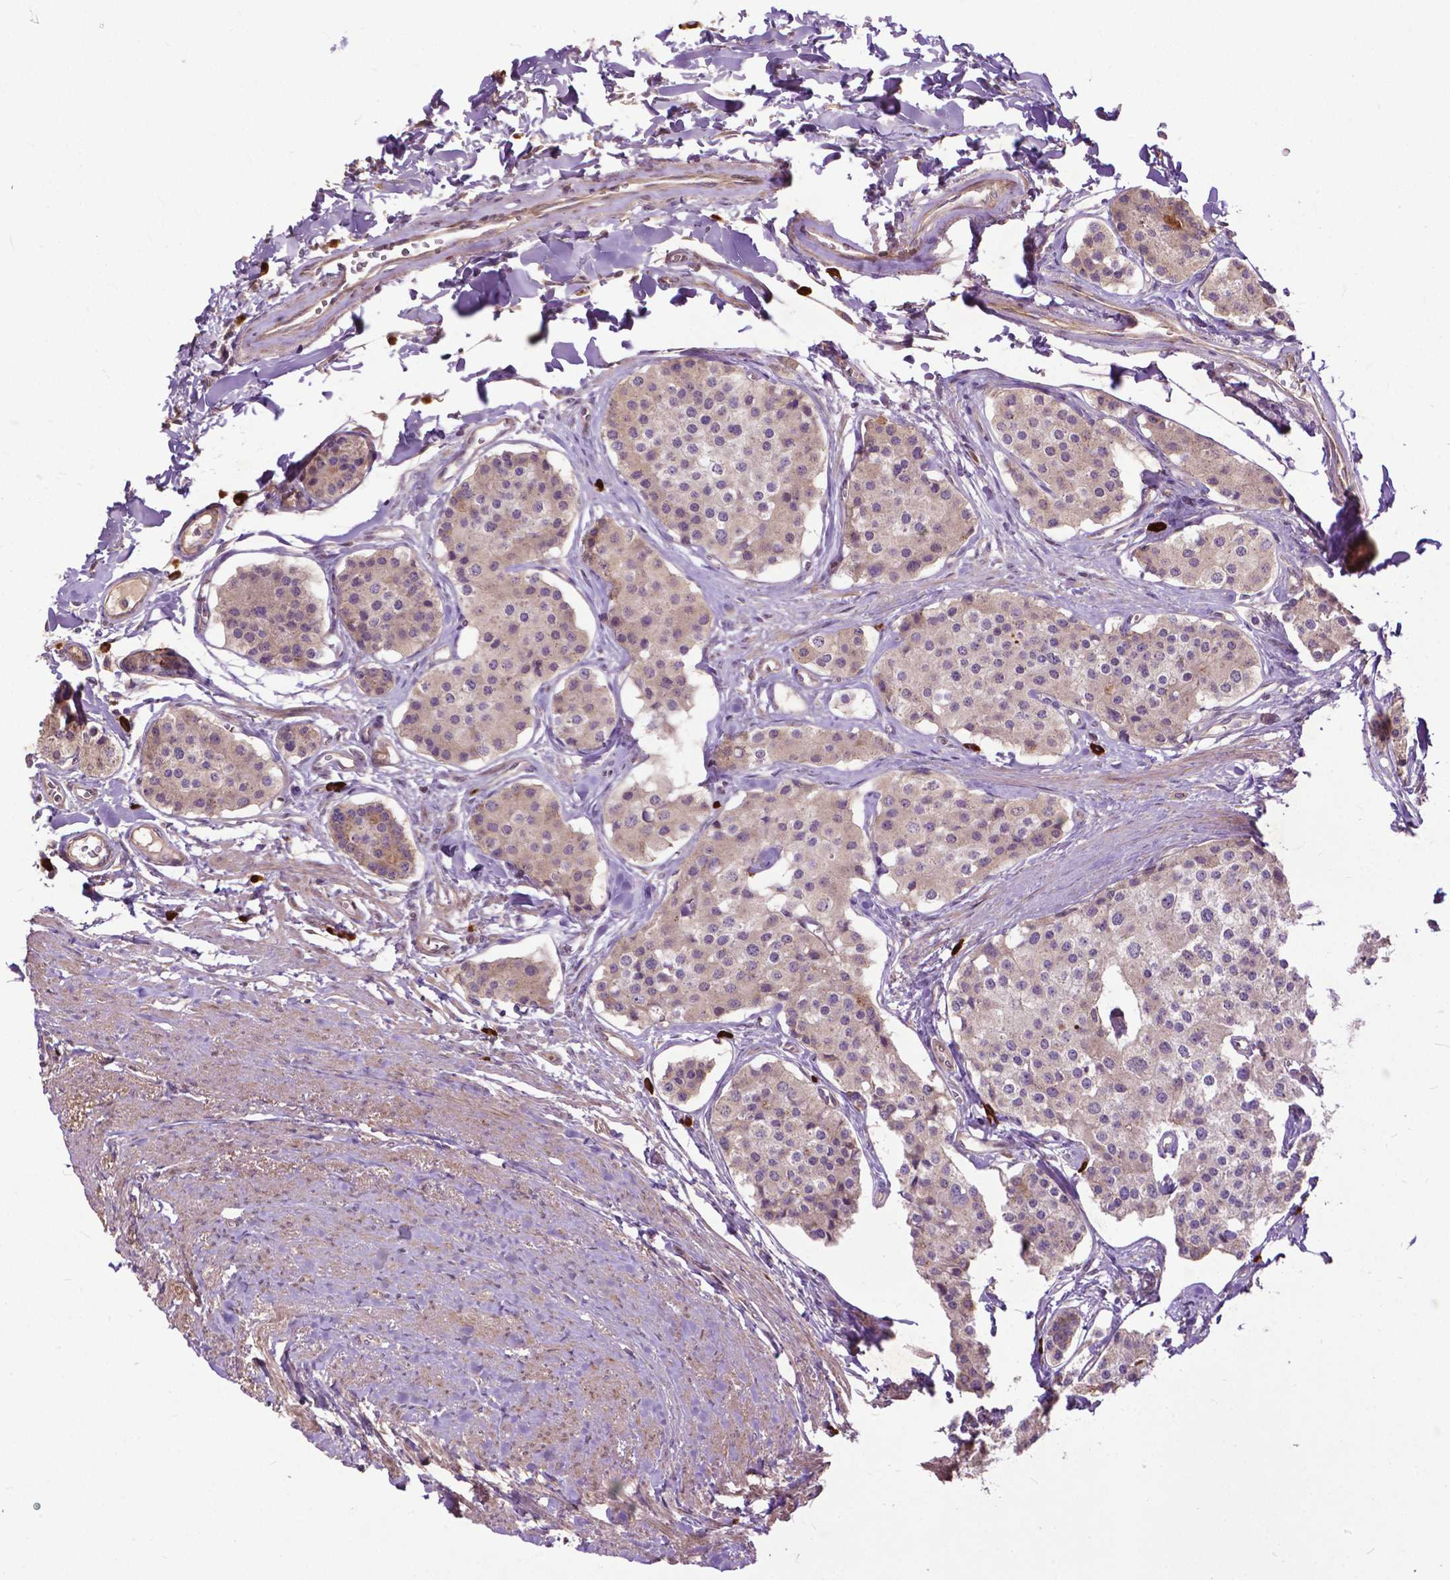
{"staining": {"intensity": "weak", "quantity": "<25%", "location": "cytoplasmic/membranous"}, "tissue": "carcinoid", "cell_type": "Tumor cells", "image_type": "cancer", "snomed": [{"axis": "morphology", "description": "Carcinoid, malignant, NOS"}, {"axis": "topography", "description": "Small intestine"}], "caption": "Tumor cells show no significant expression in carcinoid. The staining is performed using DAB (3,3'-diaminobenzidine) brown chromogen with nuclei counter-stained in using hematoxylin.", "gene": "PARP3", "patient": {"sex": "female", "age": 65}}